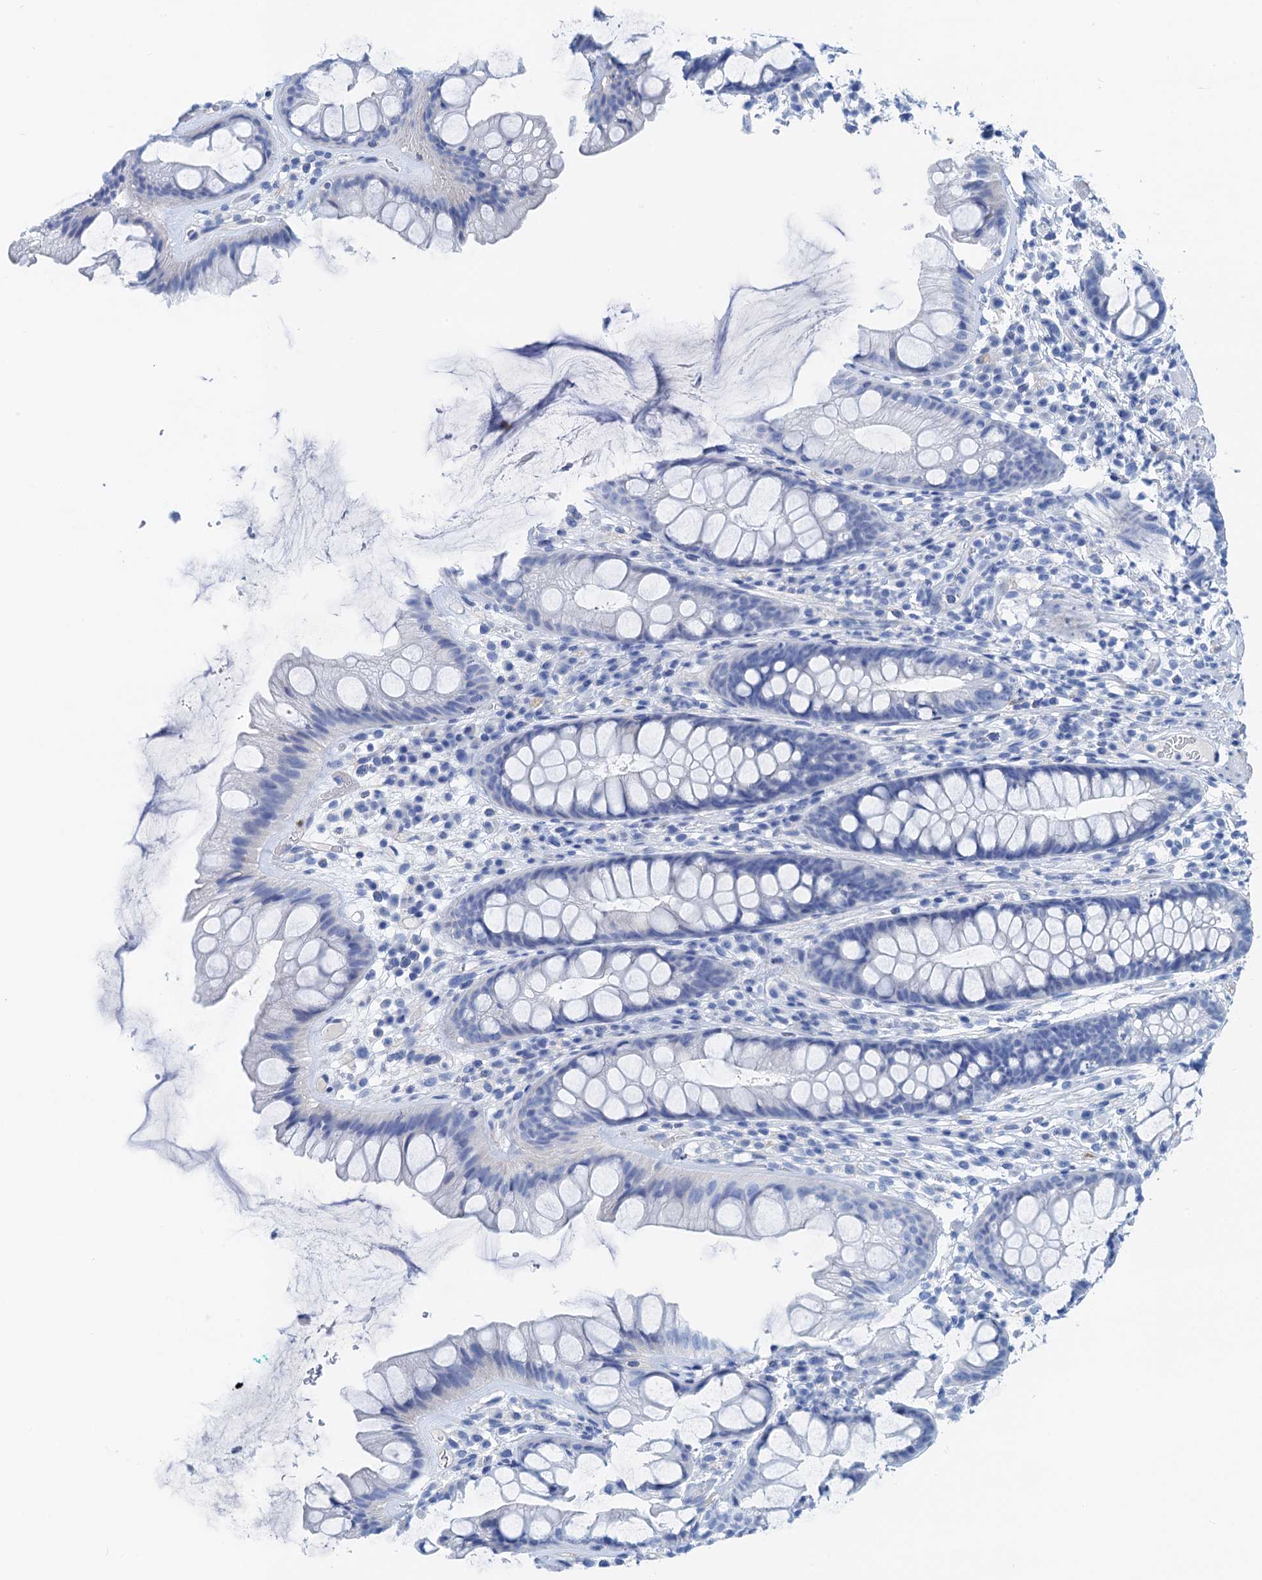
{"staining": {"intensity": "negative", "quantity": "none", "location": "none"}, "tissue": "rectum", "cell_type": "Glandular cells", "image_type": "normal", "snomed": [{"axis": "morphology", "description": "Normal tissue, NOS"}, {"axis": "topography", "description": "Rectum"}], "caption": "This is an IHC histopathology image of unremarkable human rectum. There is no expression in glandular cells.", "gene": "NLRP10", "patient": {"sex": "male", "age": 74}}